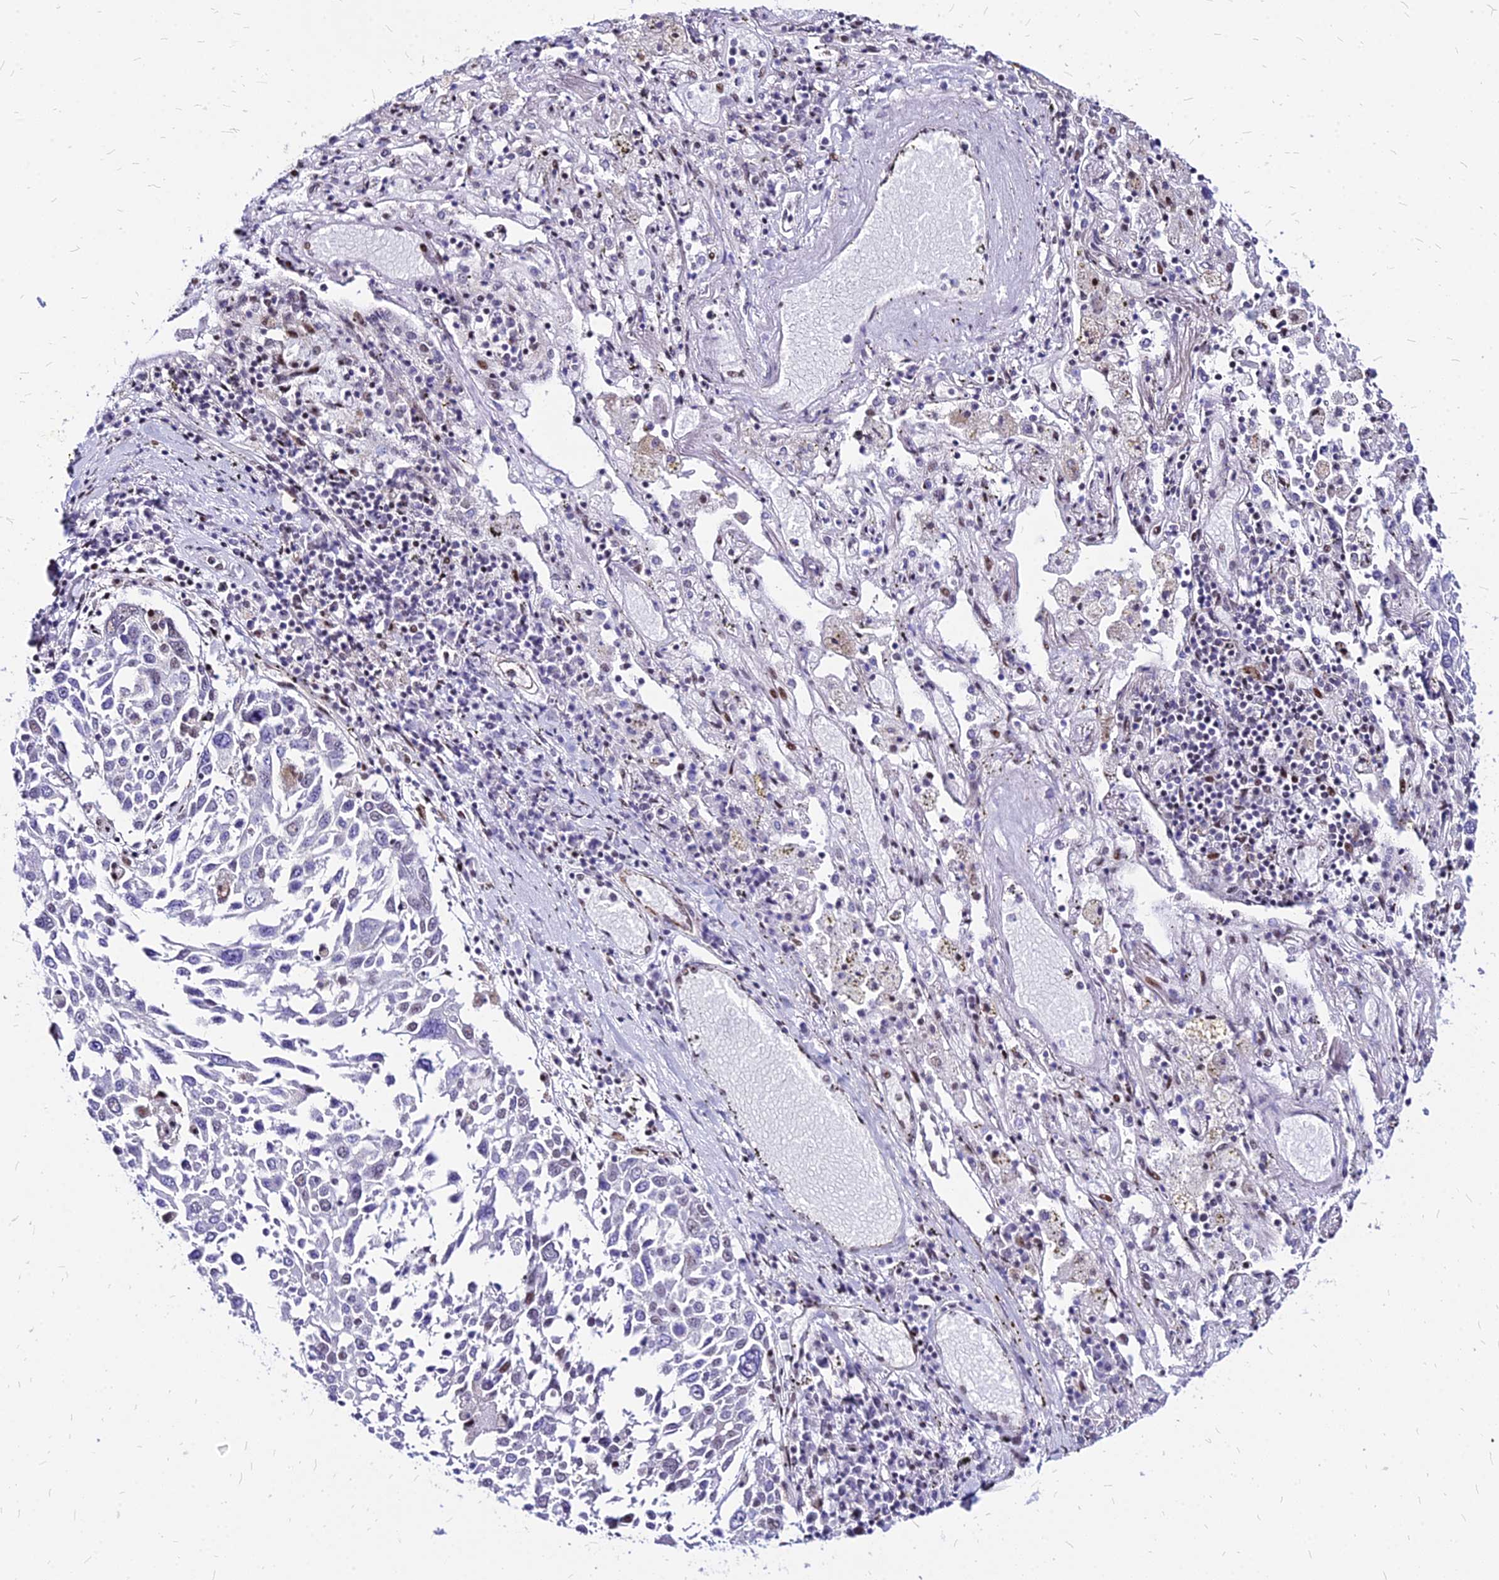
{"staining": {"intensity": "negative", "quantity": "none", "location": "none"}, "tissue": "lung cancer", "cell_type": "Tumor cells", "image_type": "cancer", "snomed": [{"axis": "morphology", "description": "Squamous cell carcinoma, NOS"}, {"axis": "topography", "description": "Lung"}], "caption": "Tumor cells show no significant protein expression in squamous cell carcinoma (lung).", "gene": "FDX2", "patient": {"sex": "male", "age": 65}}